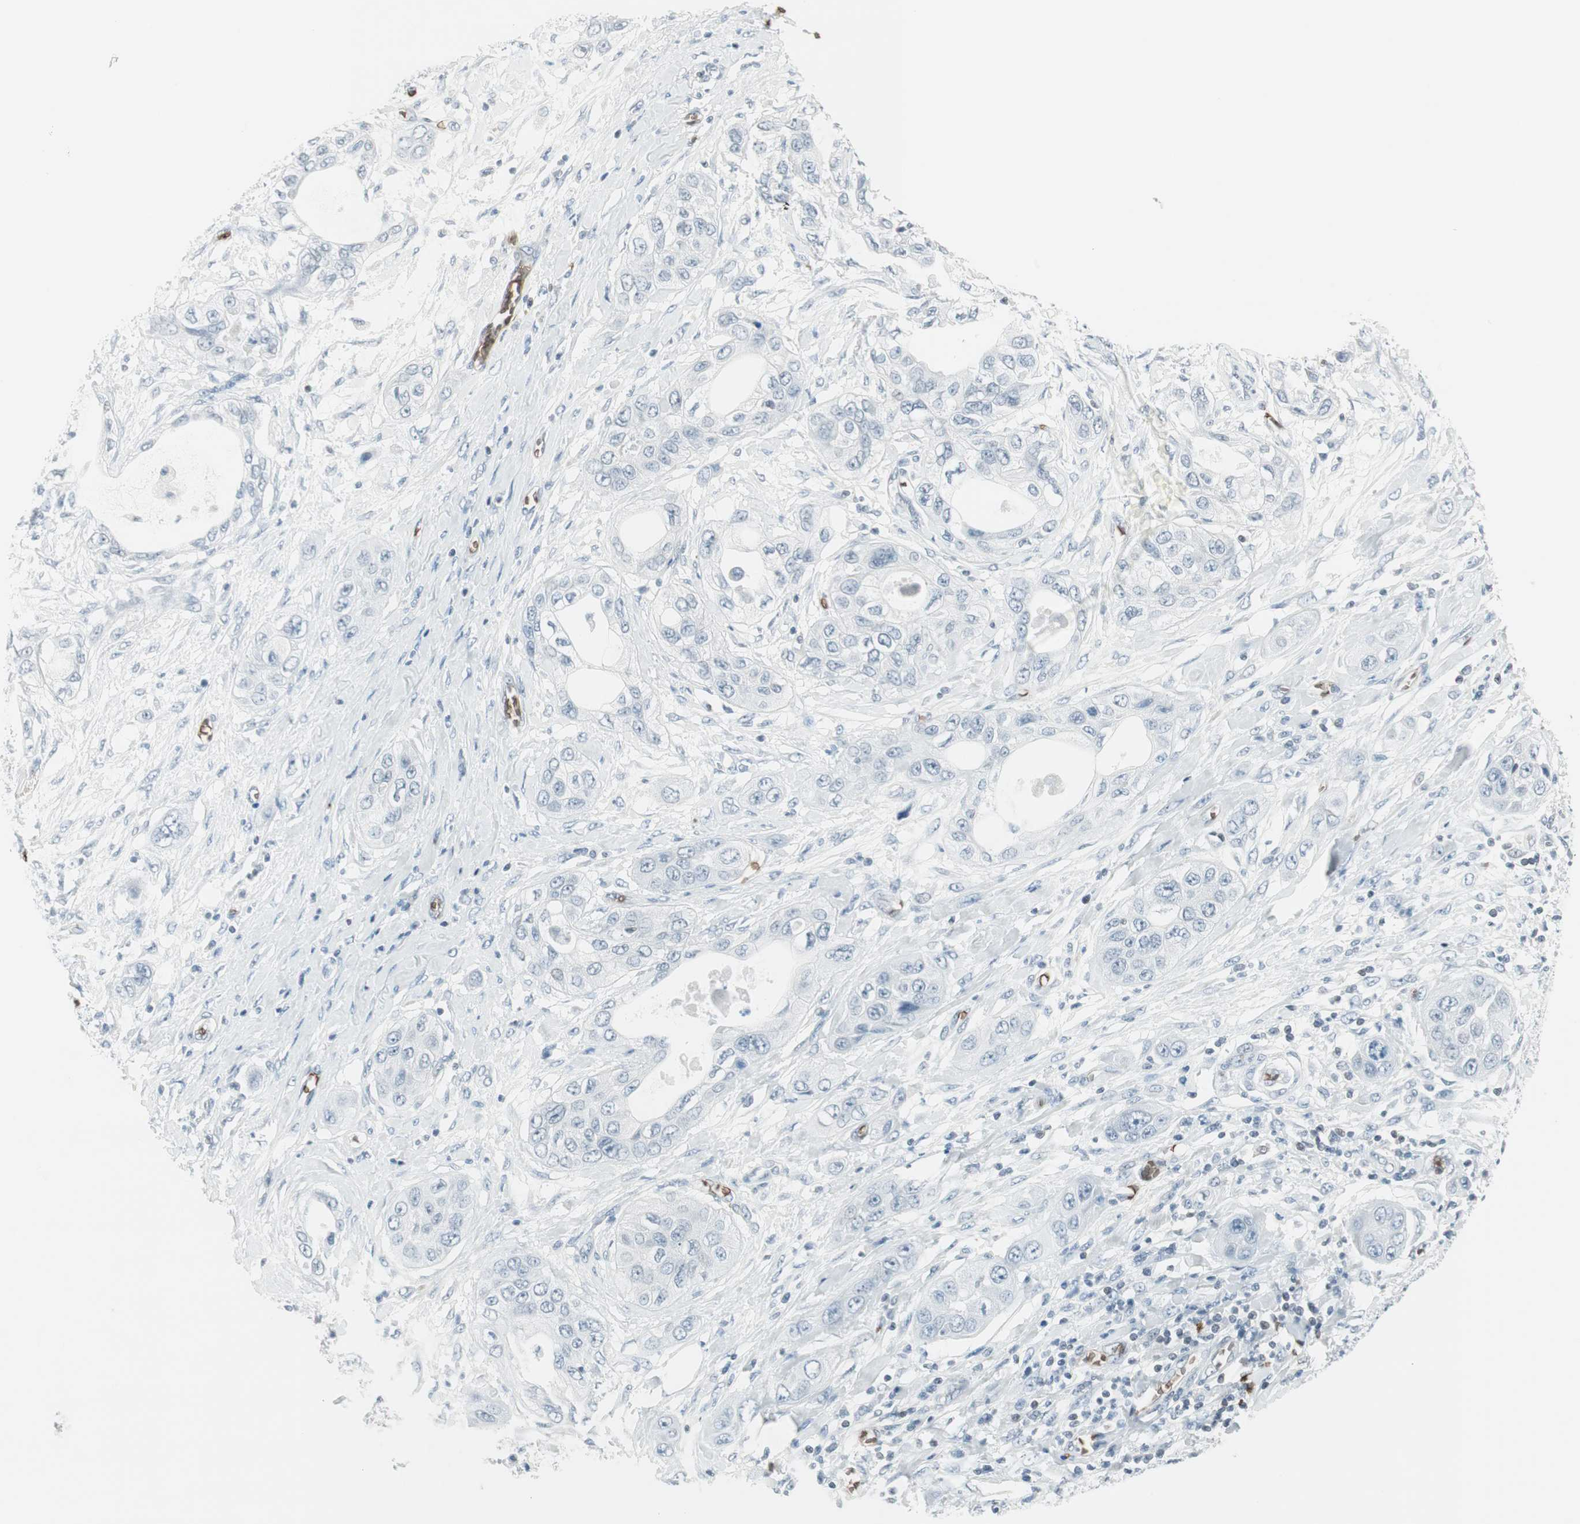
{"staining": {"intensity": "negative", "quantity": "none", "location": "none"}, "tissue": "pancreatic cancer", "cell_type": "Tumor cells", "image_type": "cancer", "snomed": [{"axis": "morphology", "description": "Adenocarcinoma, NOS"}, {"axis": "topography", "description": "Pancreas"}], "caption": "Tumor cells are negative for brown protein staining in pancreatic adenocarcinoma.", "gene": "MAP4K1", "patient": {"sex": "female", "age": 70}}